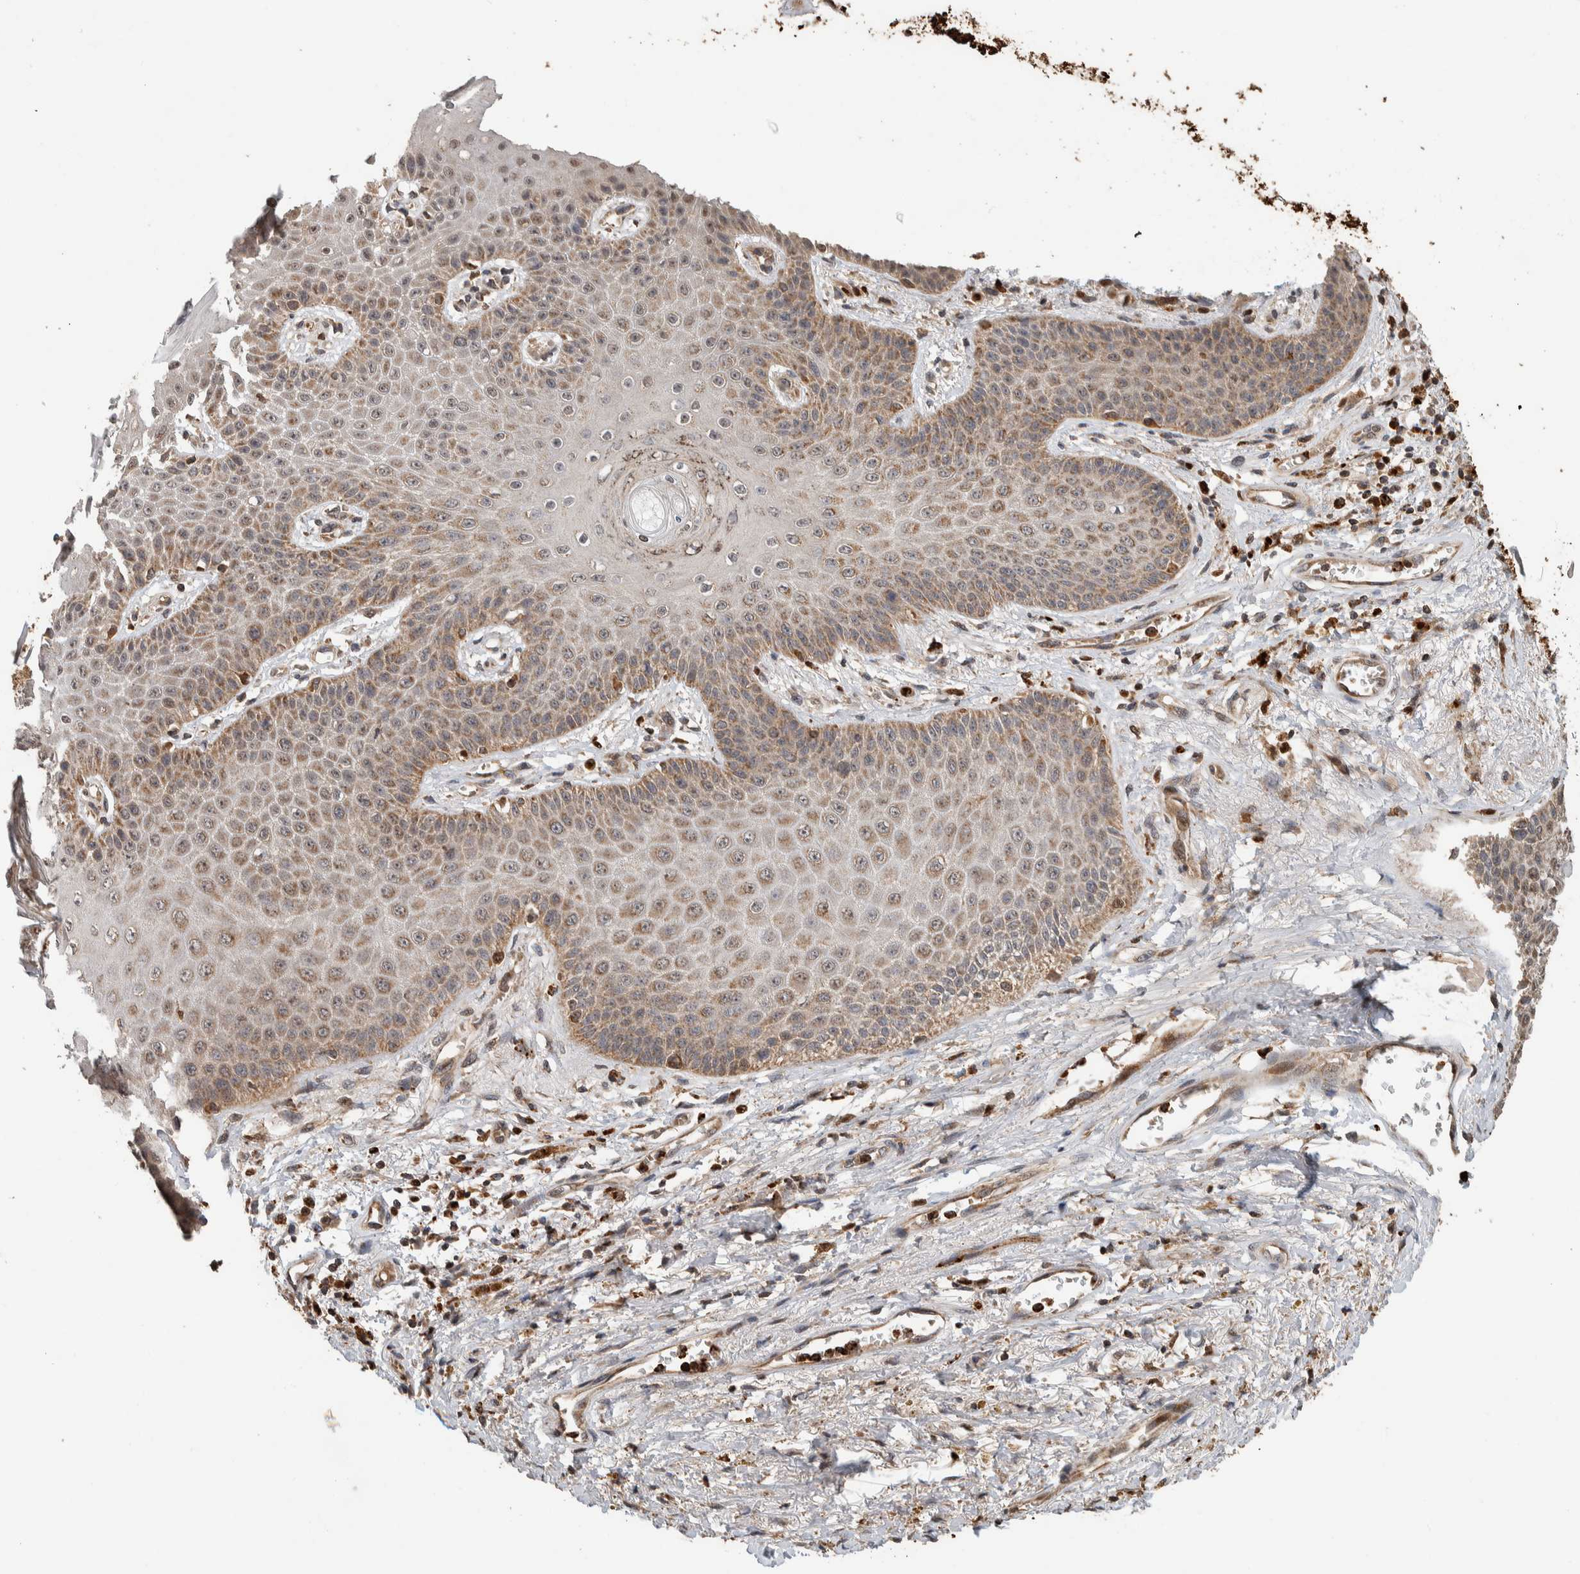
{"staining": {"intensity": "moderate", "quantity": ">75%", "location": "cytoplasmic/membranous"}, "tissue": "skin", "cell_type": "Epidermal cells", "image_type": "normal", "snomed": [{"axis": "morphology", "description": "Normal tissue, NOS"}, {"axis": "topography", "description": "Anal"}], "caption": "IHC of benign human skin shows medium levels of moderate cytoplasmic/membranous staining in approximately >75% of epidermal cells. (Brightfield microscopy of DAB IHC at high magnification).", "gene": "VPS53", "patient": {"sex": "female", "age": 46}}